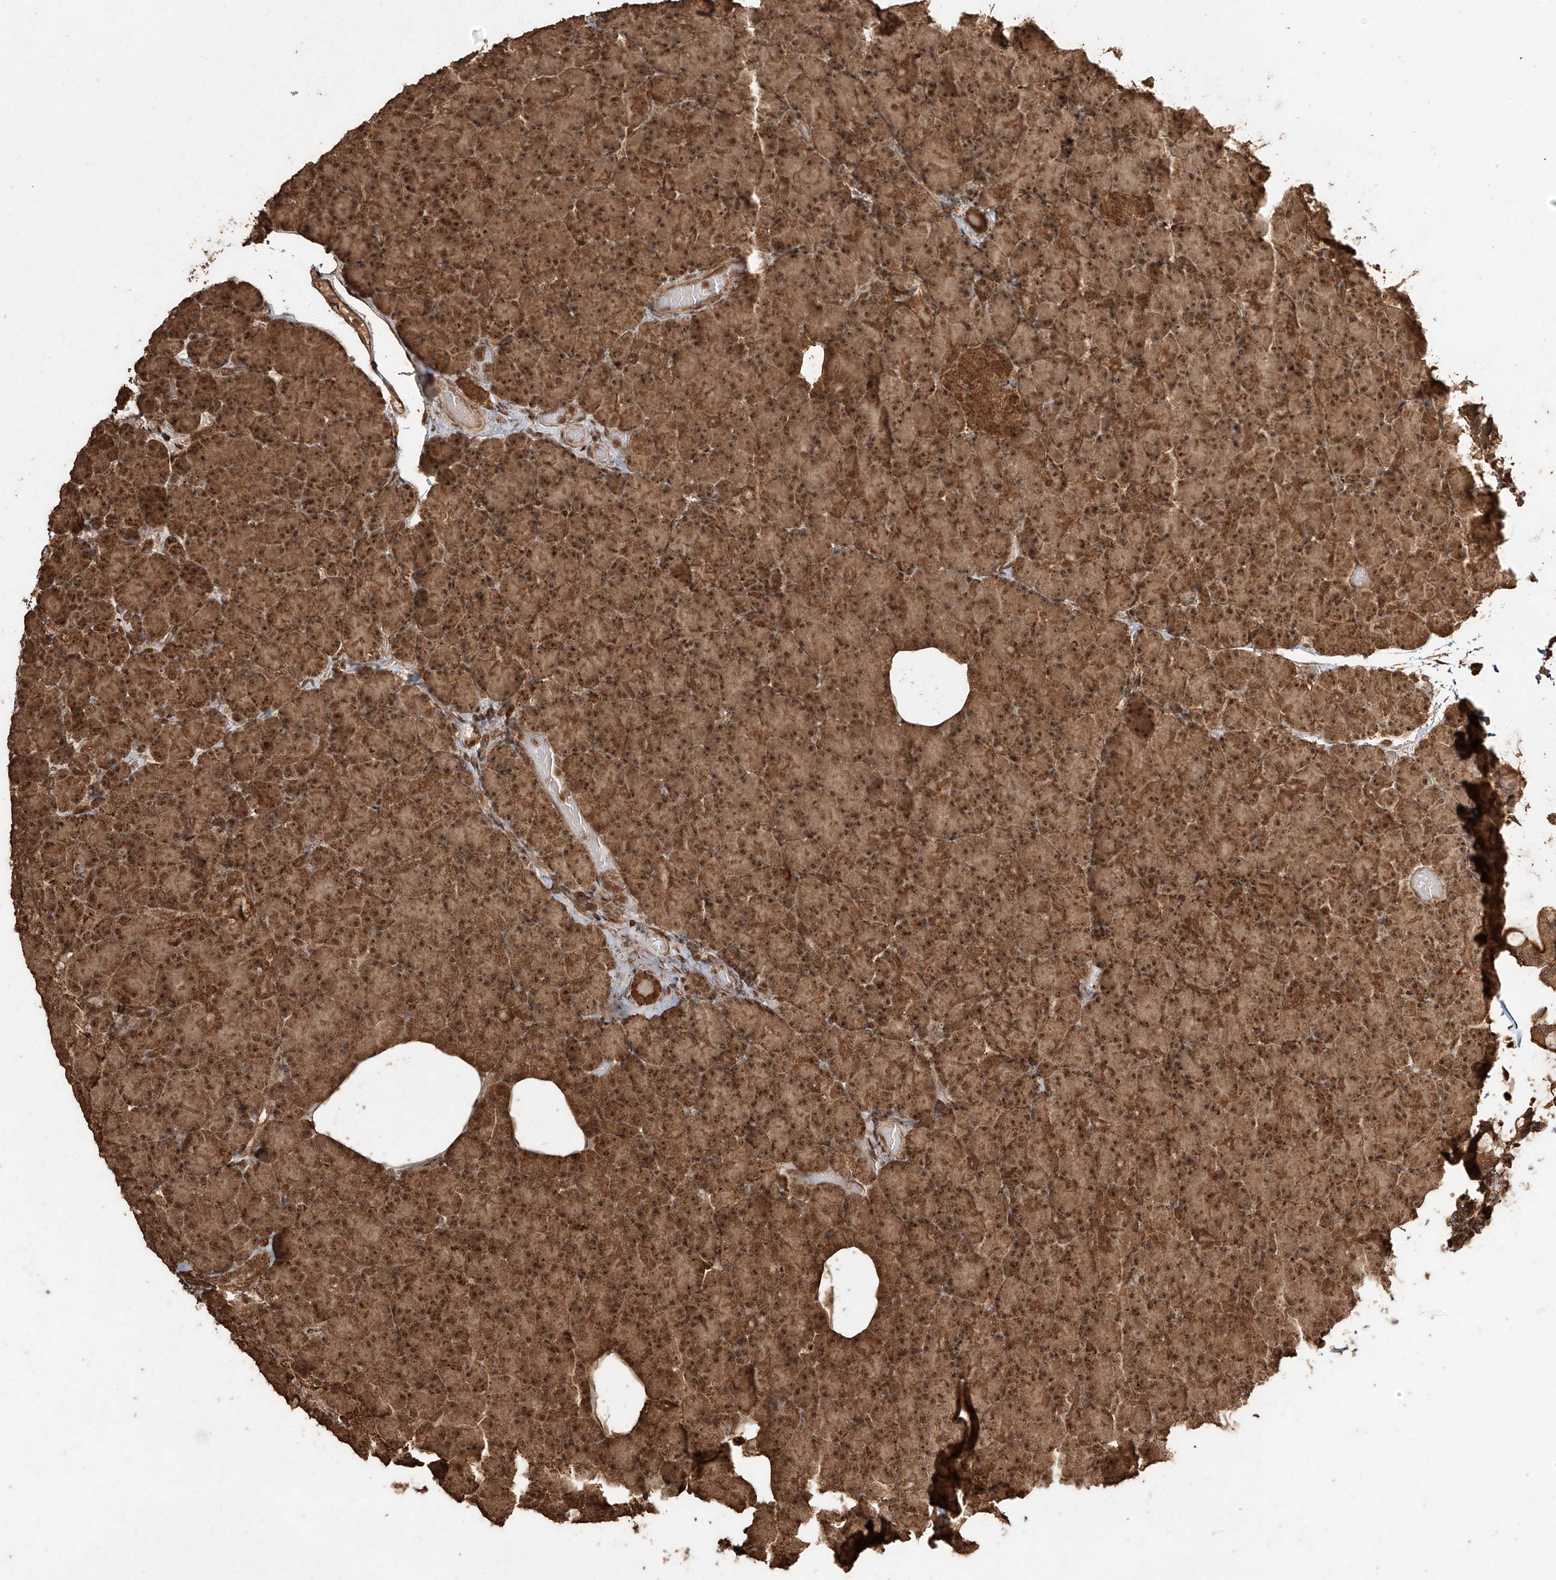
{"staining": {"intensity": "moderate", "quantity": ">75%", "location": "cytoplasmic/membranous,nuclear"}, "tissue": "pancreas", "cell_type": "Exocrine glandular cells", "image_type": "normal", "snomed": [{"axis": "morphology", "description": "Normal tissue, NOS"}, {"axis": "topography", "description": "Pancreas"}], "caption": "Human pancreas stained for a protein (brown) reveals moderate cytoplasmic/membranous,nuclear positive staining in about >75% of exocrine glandular cells.", "gene": "ZNF660", "patient": {"sex": "female", "age": 43}}